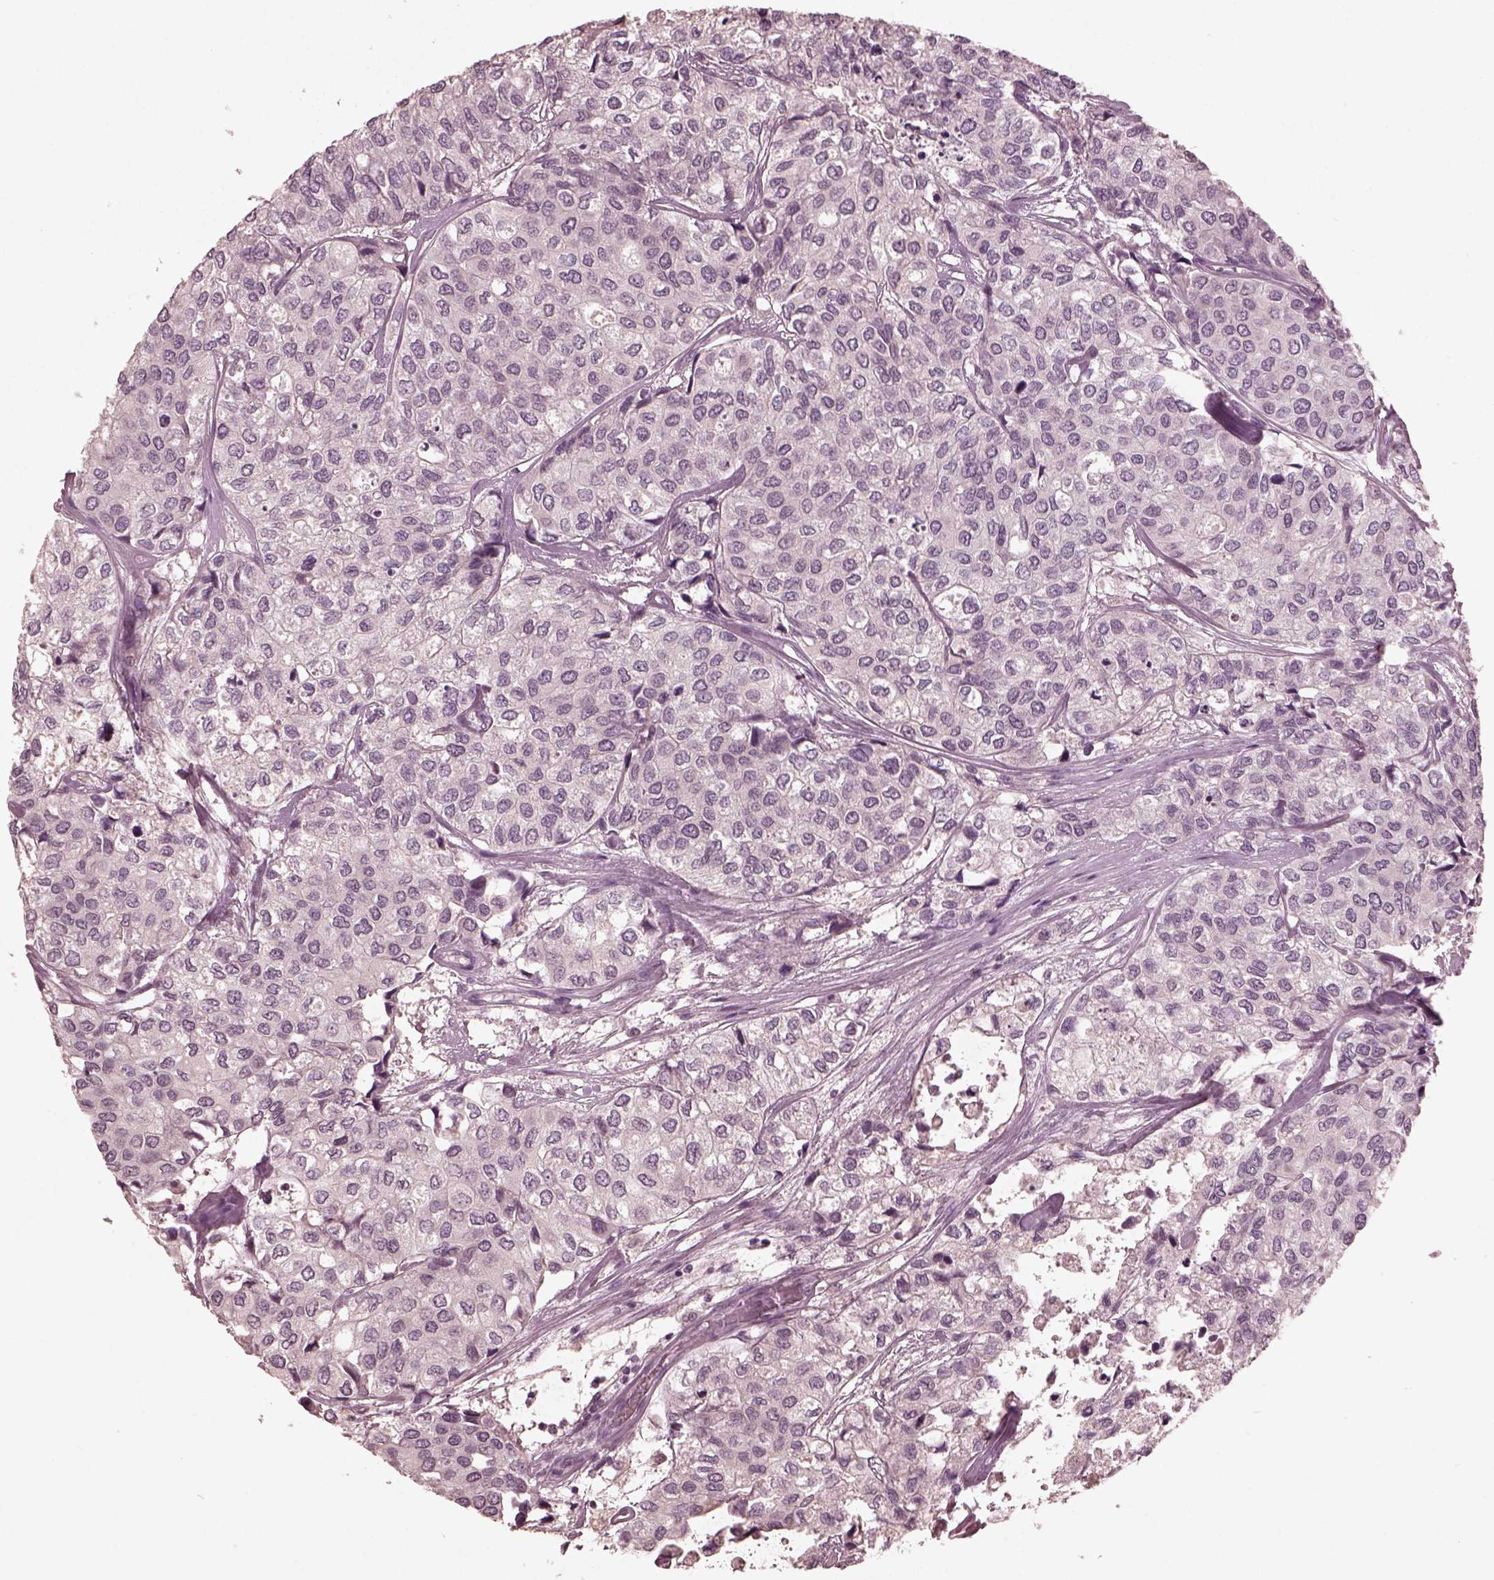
{"staining": {"intensity": "negative", "quantity": "none", "location": "none"}, "tissue": "urothelial cancer", "cell_type": "Tumor cells", "image_type": "cancer", "snomed": [{"axis": "morphology", "description": "Urothelial carcinoma, High grade"}, {"axis": "topography", "description": "Urinary bladder"}], "caption": "Immunohistochemistry (IHC) micrograph of neoplastic tissue: human urothelial cancer stained with DAB demonstrates no significant protein expression in tumor cells.", "gene": "RGS7", "patient": {"sex": "male", "age": 73}}